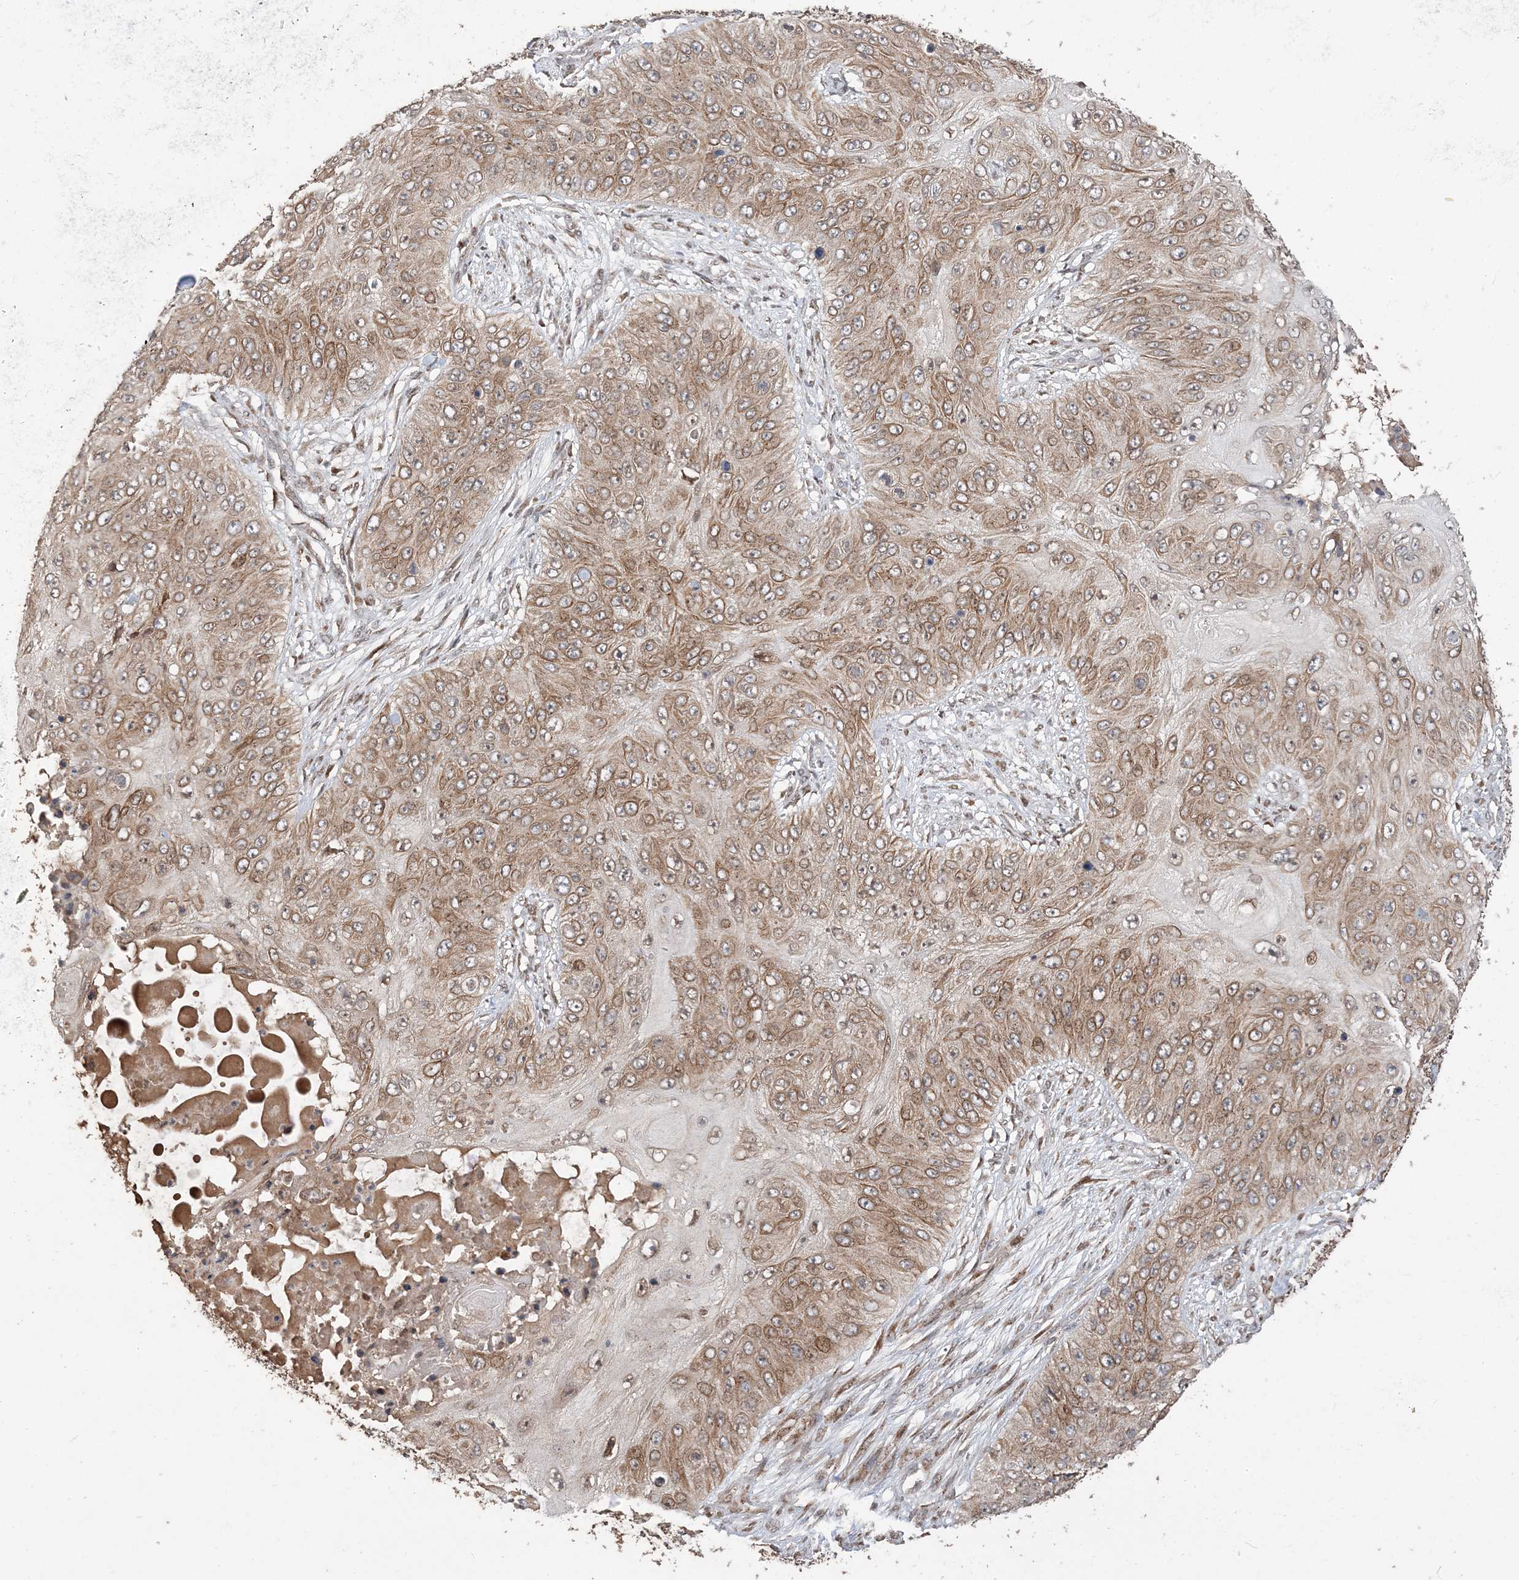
{"staining": {"intensity": "moderate", "quantity": ">75%", "location": "cytoplasmic/membranous"}, "tissue": "skin cancer", "cell_type": "Tumor cells", "image_type": "cancer", "snomed": [{"axis": "morphology", "description": "Squamous cell carcinoma, NOS"}, {"axis": "topography", "description": "Skin"}], "caption": "This is an image of IHC staining of skin squamous cell carcinoma, which shows moderate expression in the cytoplasmic/membranous of tumor cells.", "gene": "RER1", "patient": {"sex": "female", "age": 80}}